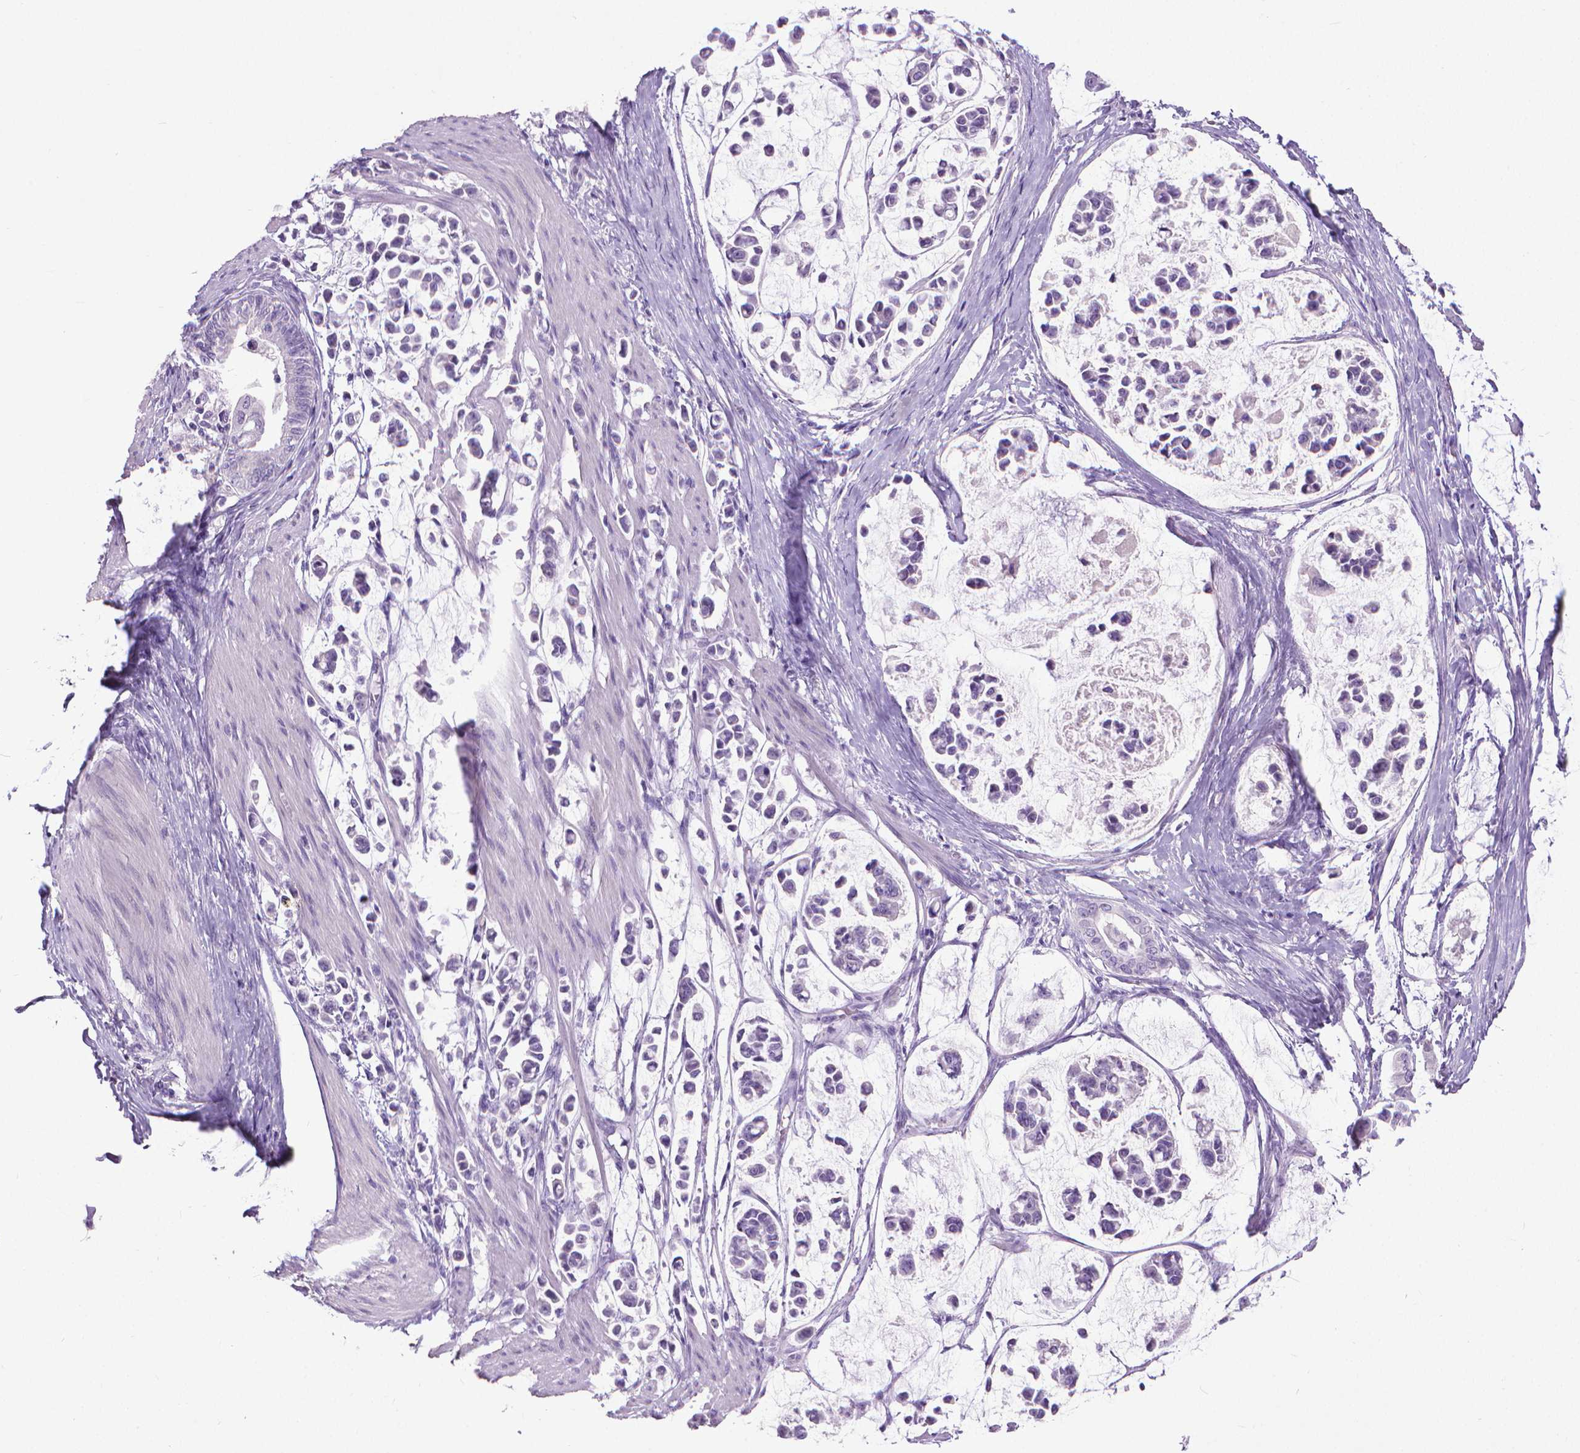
{"staining": {"intensity": "negative", "quantity": "none", "location": "none"}, "tissue": "stomach cancer", "cell_type": "Tumor cells", "image_type": "cancer", "snomed": [{"axis": "morphology", "description": "Adenocarcinoma, NOS"}, {"axis": "topography", "description": "Stomach"}], "caption": "Tumor cells are negative for protein expression in human stomach cancer. (Brightfield microscopy of DAB immunohistochemistry (IHC) at high magnification).", "gene": "KRT5", "patient": {"sex": "male", "age": 82}}